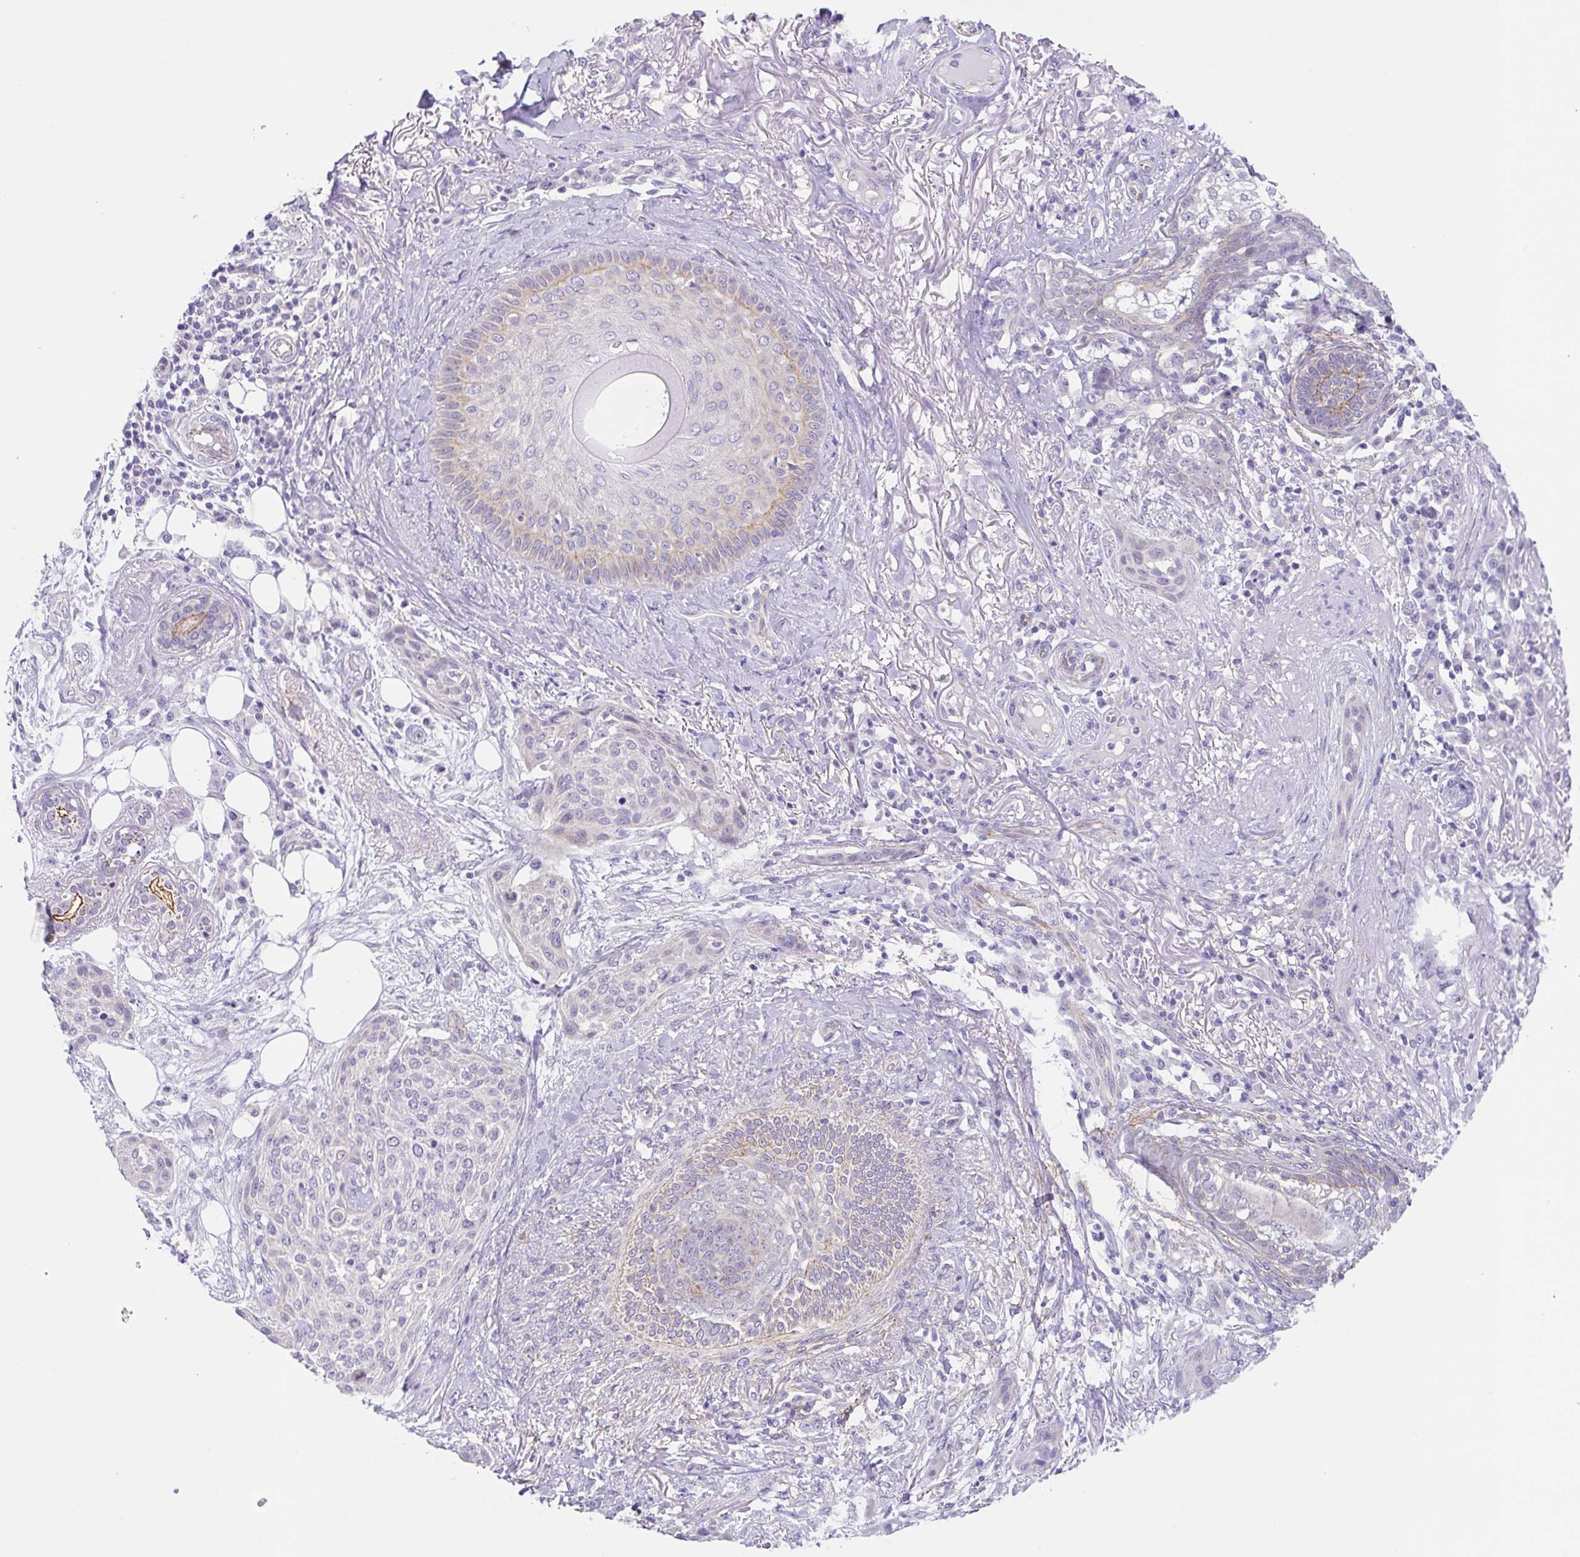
{"staining": {"intensity": "negative", "quantity": "none", "location": "none"}, "tissue": "skin cancer", "cell_type": "Tumor cells", "image_type": "cancer", "snomed": [{"axis": "morphology", "description": "Squamous cell carcinoma, NOS"}, {"axis": "topography", "description": "Skin"}], "caption": "Immunohistochemical staining of human skin cancer shows no significant staining in tumor cells. The staining was performed using DAB to visualize the protein expression in brown, while the nuclei were stained in blue with hematoxylin (Magnification: 20x).", "gene": "CGNL1", "patient": {"sex": "female", "age": 87}}